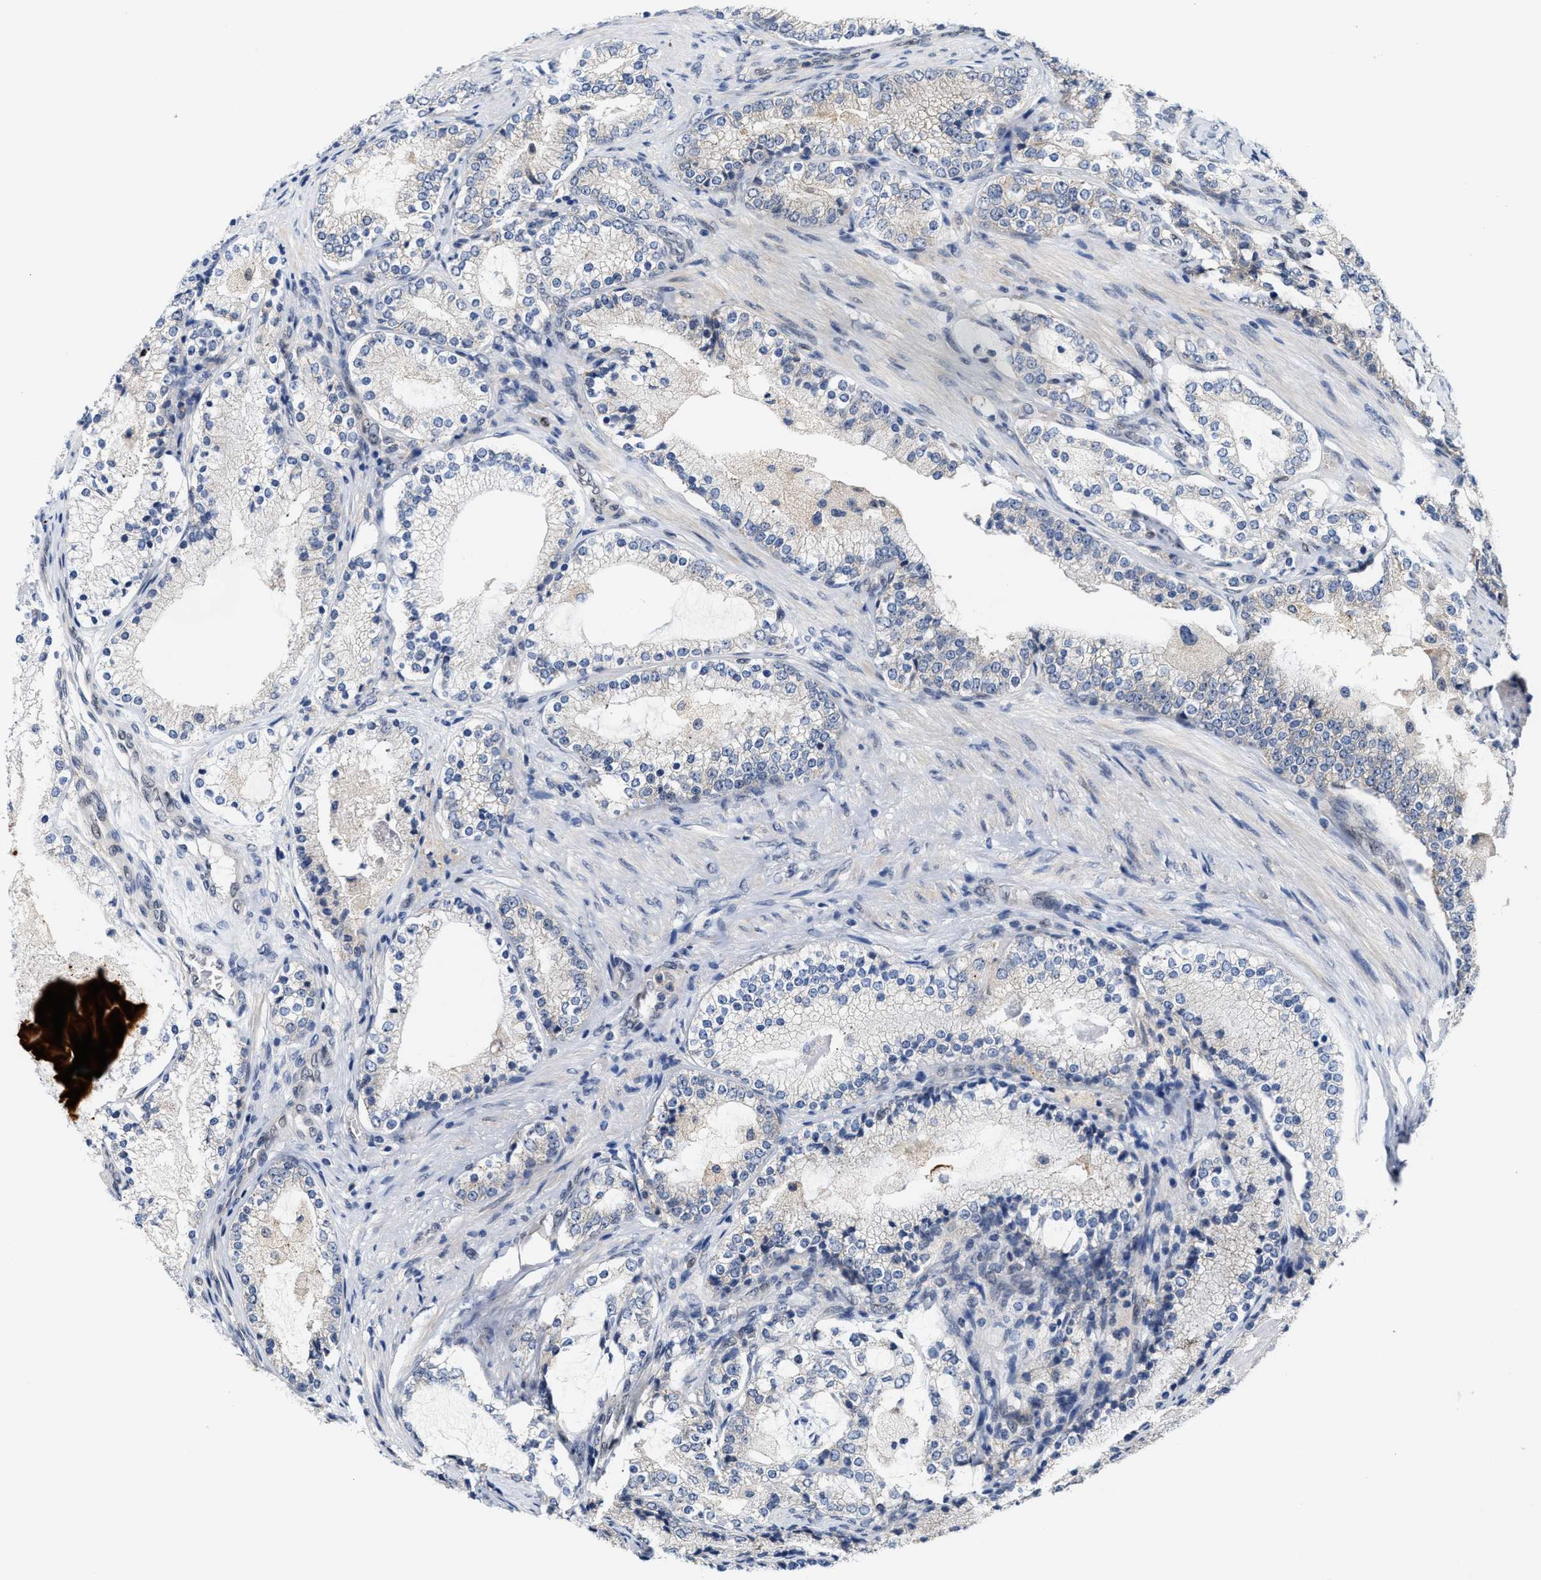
{"staining": {"intensity": "negative", "quantity": "none", "location": "none"}, "tissue": "prostate cancer", "cell_type": "Tumor cells", "image_type": "cancer", "snomed": [{"axis": "morphology", "description": "Adenocarcinoma, High grade"}, {"axis": "topography", "description": "Prostate"}], "caption": "Micrograph shows no significant protein staining in tumor cells of prostate cancer (high-grade adenocarcinoma). (DAB (3,3'-diaminobenzidine) immunohistochemistry with hematoxylin counter stain).", "gene": "TCF4", "patient": {"sex": "male", "age": 63}}